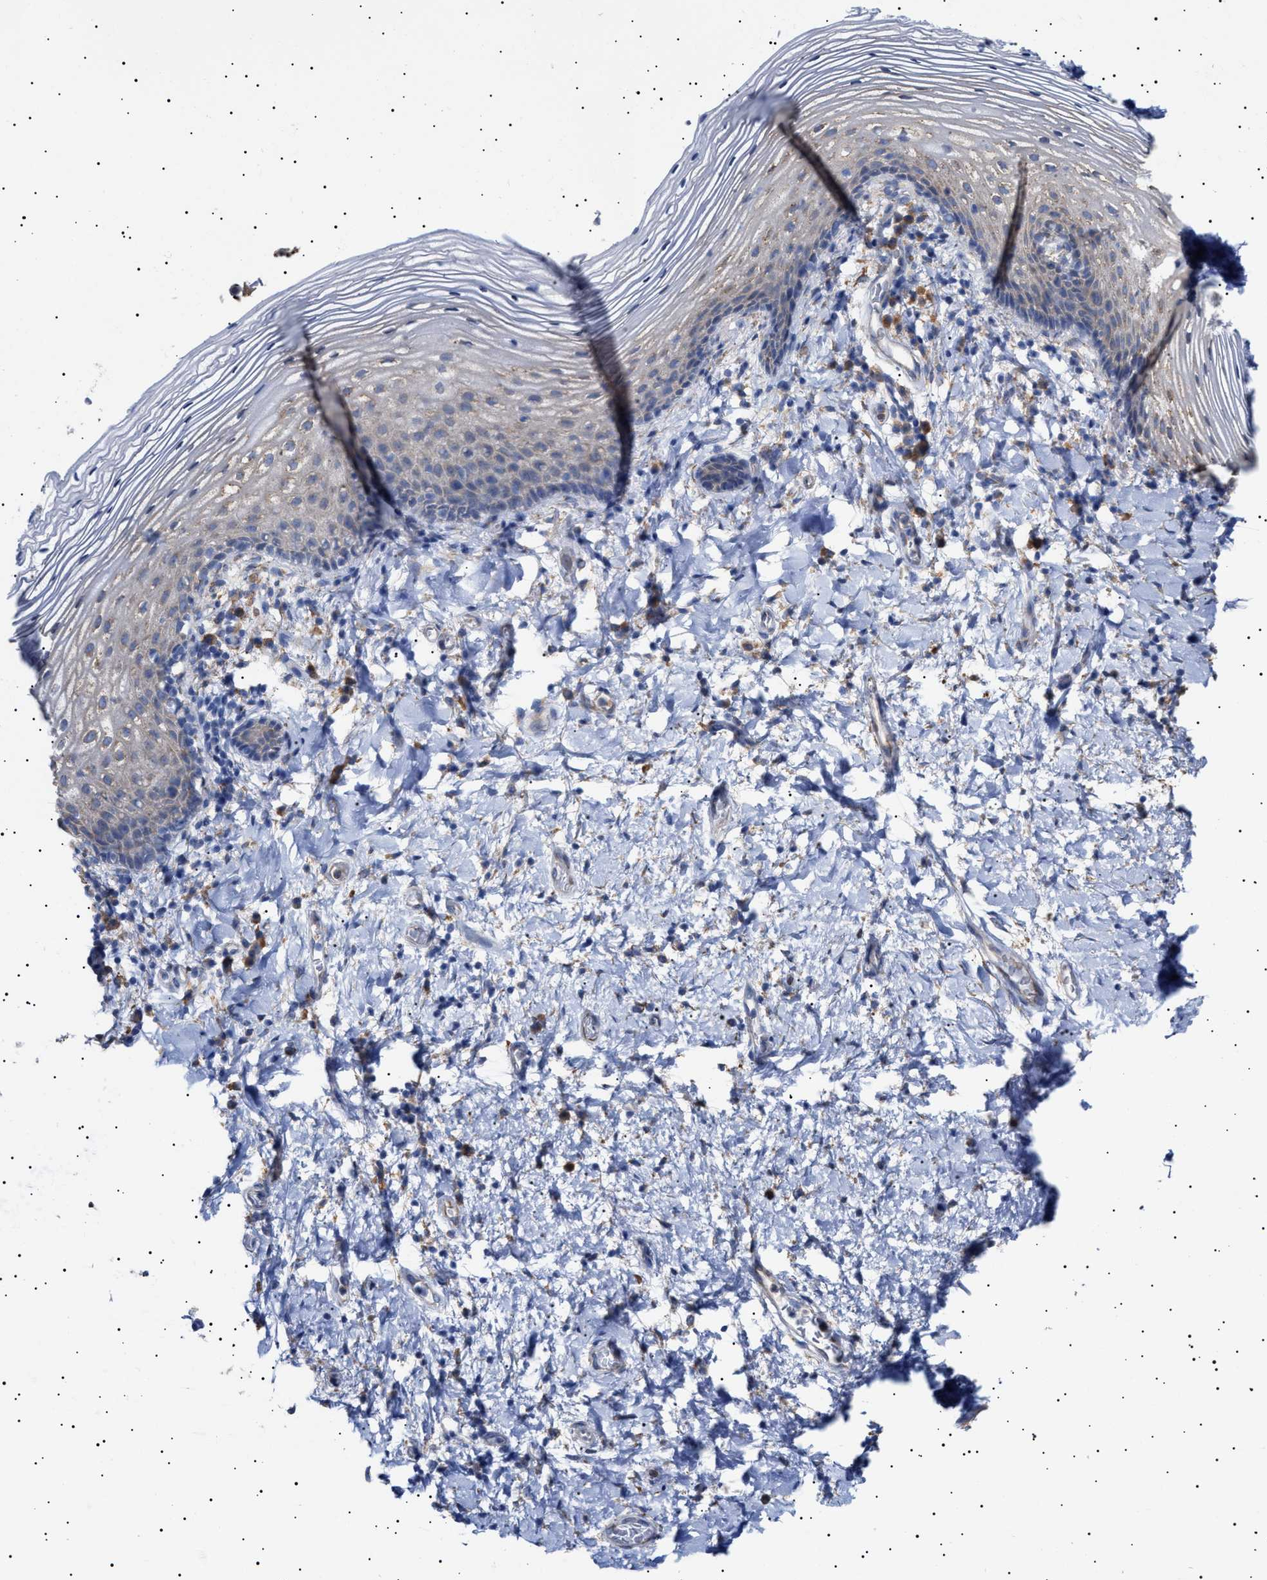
{"staining": {"intensity": "negative", "quantity": "none", "location": "none"}, "tissue": "vagina", "cell_type": "Squamous epithelial cells", "image_type": "normal", "snomed": [{"axis": "morphology", "description": "Normal tissue, NOS"}, {"axis": "topography", "description": "Vagina"}], "caption": "The image shows no staining of squamous epithelial cells in benign vagina. Nuclei are stained in blue.", "gene": "ERCC6L2", "patient": {"sex": "female", "age": 60}}